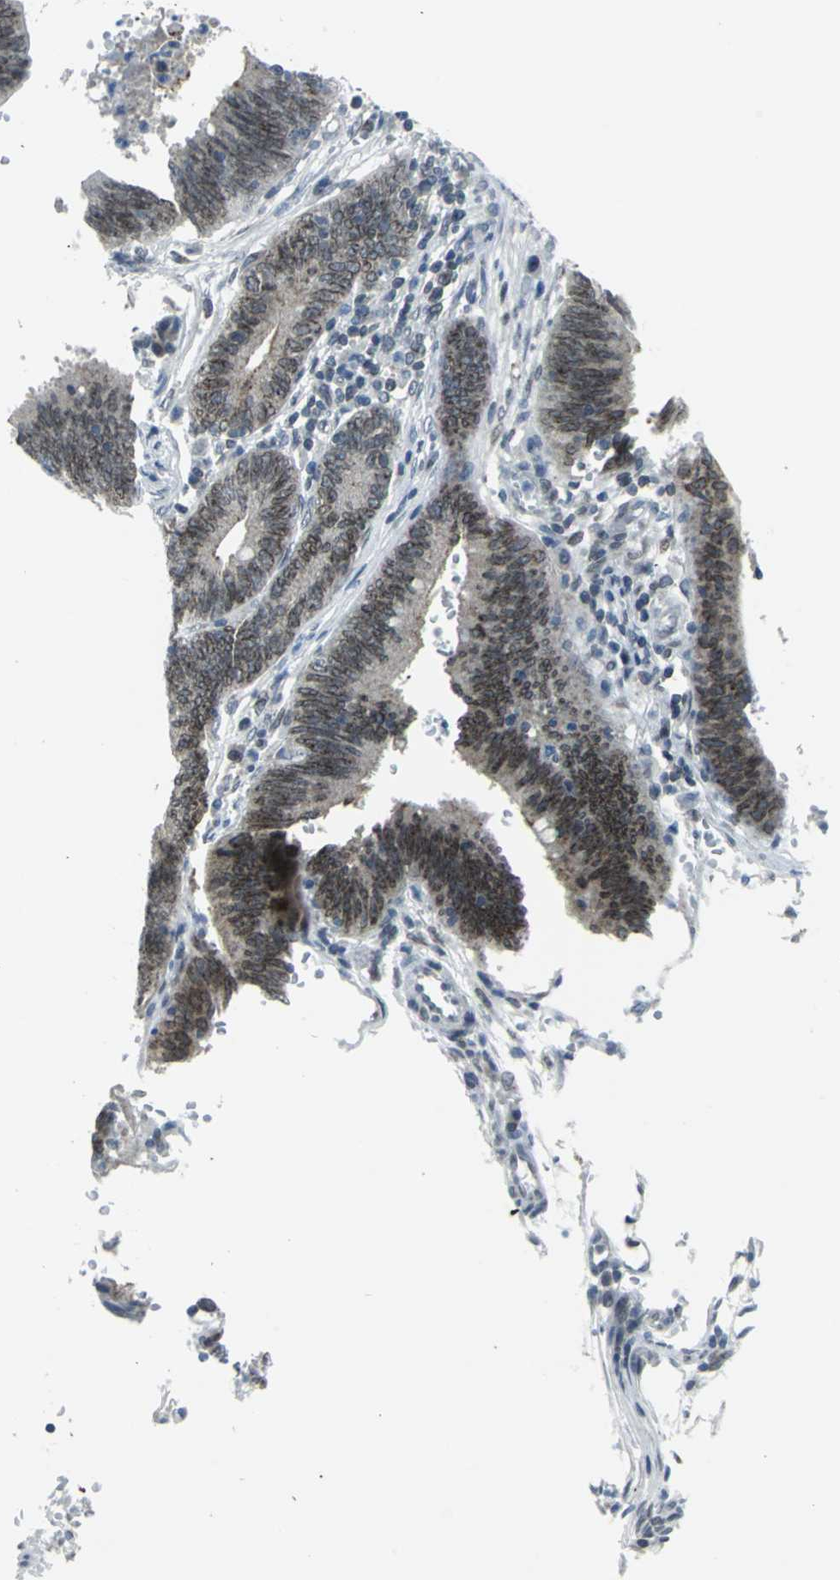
{"staining": {"intensity": "weak", "quantity": ">75%", "location": "cytoplasmic/membranous,nuclear"}, "tissue": "colorectal cancer", "cell_type": "Tumor cells", "image_type": "cancer", "snomed": [{"axis": "morphology", "description": "Adenocarcinoma, NOS"}, {"axis": "topography", "description": "Rectum"}], "caption": "Colorectal cancer (adenocarcinoma) was stained to show a protein in brown. There is low levels of weak cytoplasmic/membranous and nuclear positivity in about >75% of tumor cells.", "gene": "SNUPN", "patient": {"sex": "female", "age": 66}}